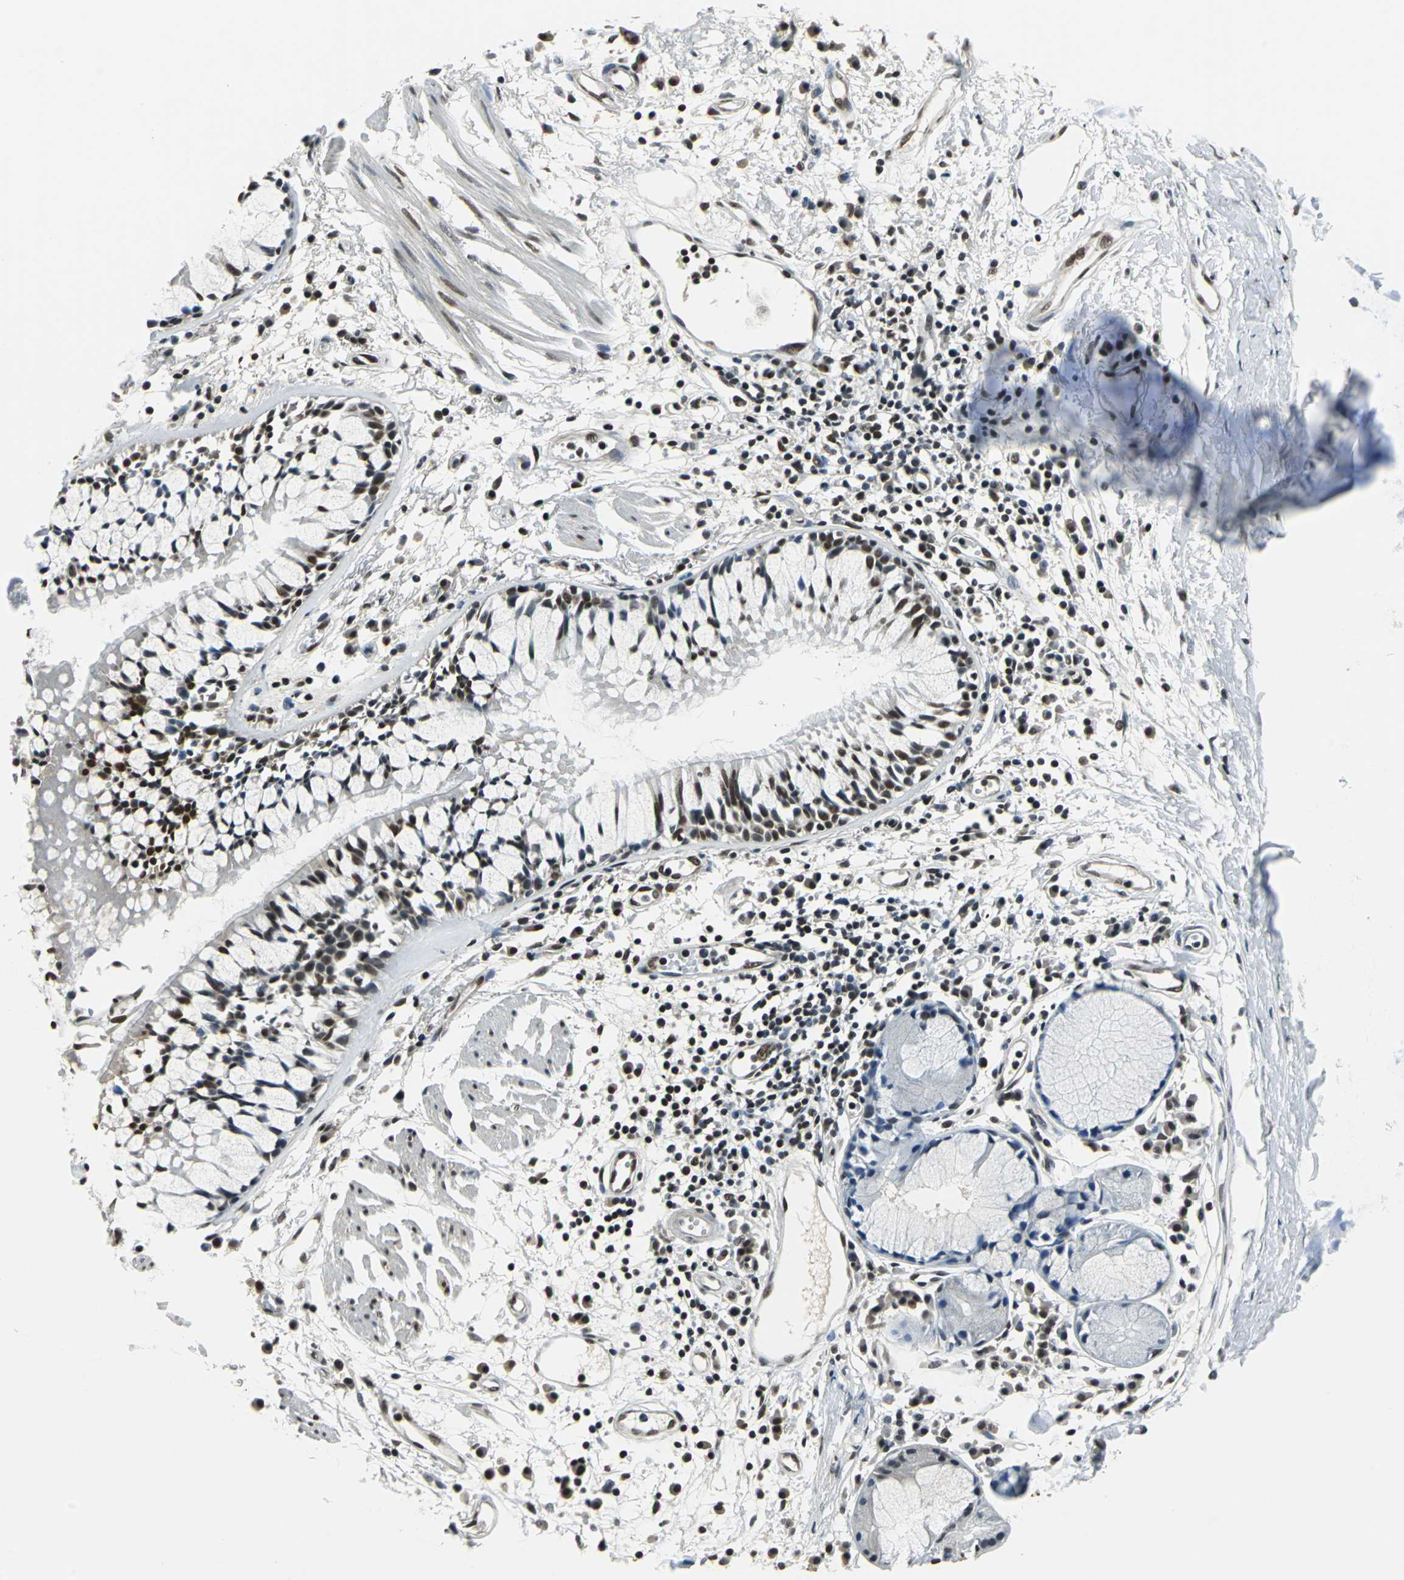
{"staining": {"intensity": "moderate", "quantity": ">75%", "location": "nuclear"}, "tissue": "adipose tissue", "cell_type": "Adipocytes", "image_type": "normal", "snomed": [{"axis": "morphology", "description": "Normal tissue, NOS"}, {"axis": "morphology", "description": "Adenocarcinoma, NOS"}, {"axis": "topography", "description": "Cartilage tissue"}, {"axis": "topography", "description": "Bronchus"}, {"axis": "topography", "description": "Lung"}], "caption": "Immunohistochemistry (IHC) (DAB (3,3'-diaminobenzidine)) staining of unremarkable adipose tissue reveals moderate nuclear protein expression in about >75% of adipocytes.", "gene": "RBM14", "patient": {"sex": "female", "age": 67}}